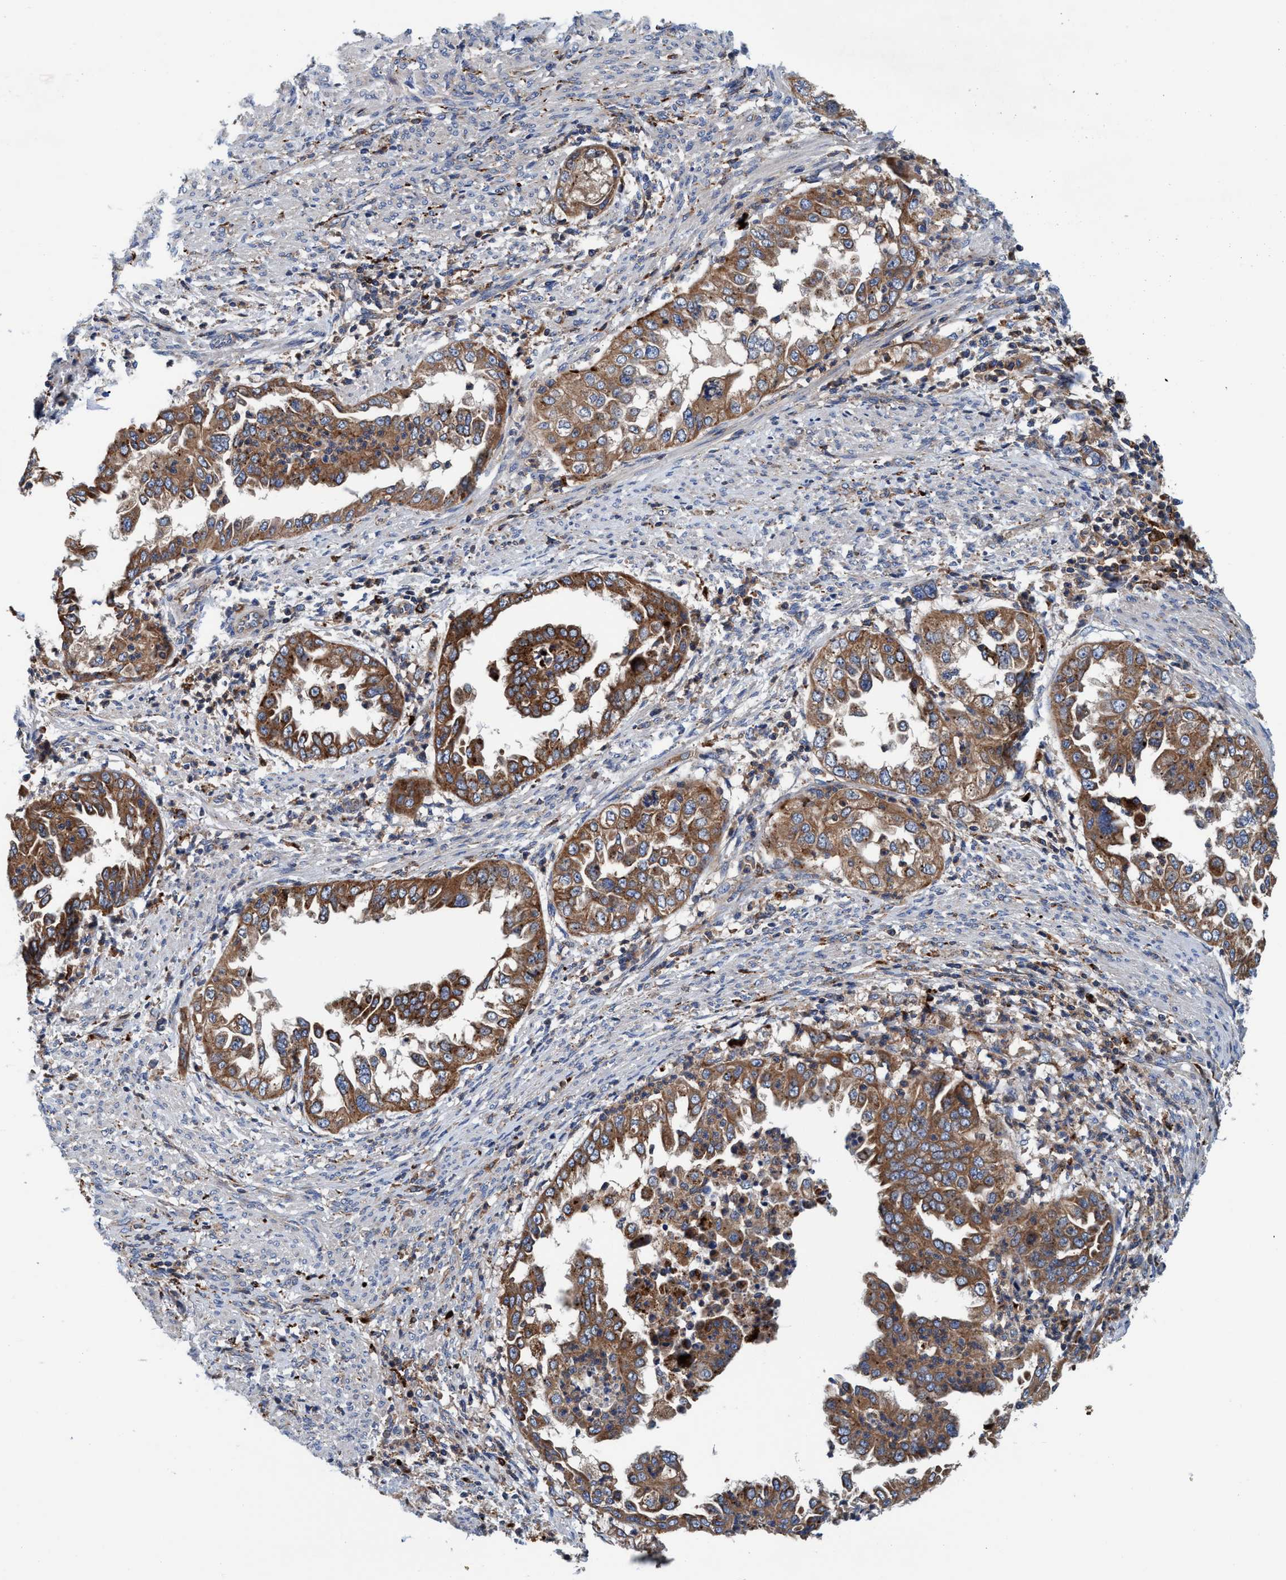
{"staining": {"intensity": "moderate", "quantity": ">75%", "location": "cytoplasmic/membranous"}, "tissue": "endometrial cancer", "cell_type": "Tumor cells", "image_type": "cancer", "snomed": [{"axis": "morphology", "description": "Adenocarcinoma, NOS"}, {"axis": "topography", "description": "Endometrium"}], "caption": "Protein staining by immunohistochemistry demonstrates moderate cytoplasmic/membranous staining in approximately >75% of tumor cells in adenocarcinoma (endometrial). (brown staining indicates protein expression, while blue staining denotes nuclei).", "gene": "ENDOG", "patient": {"sex": "female", "age": 85}}